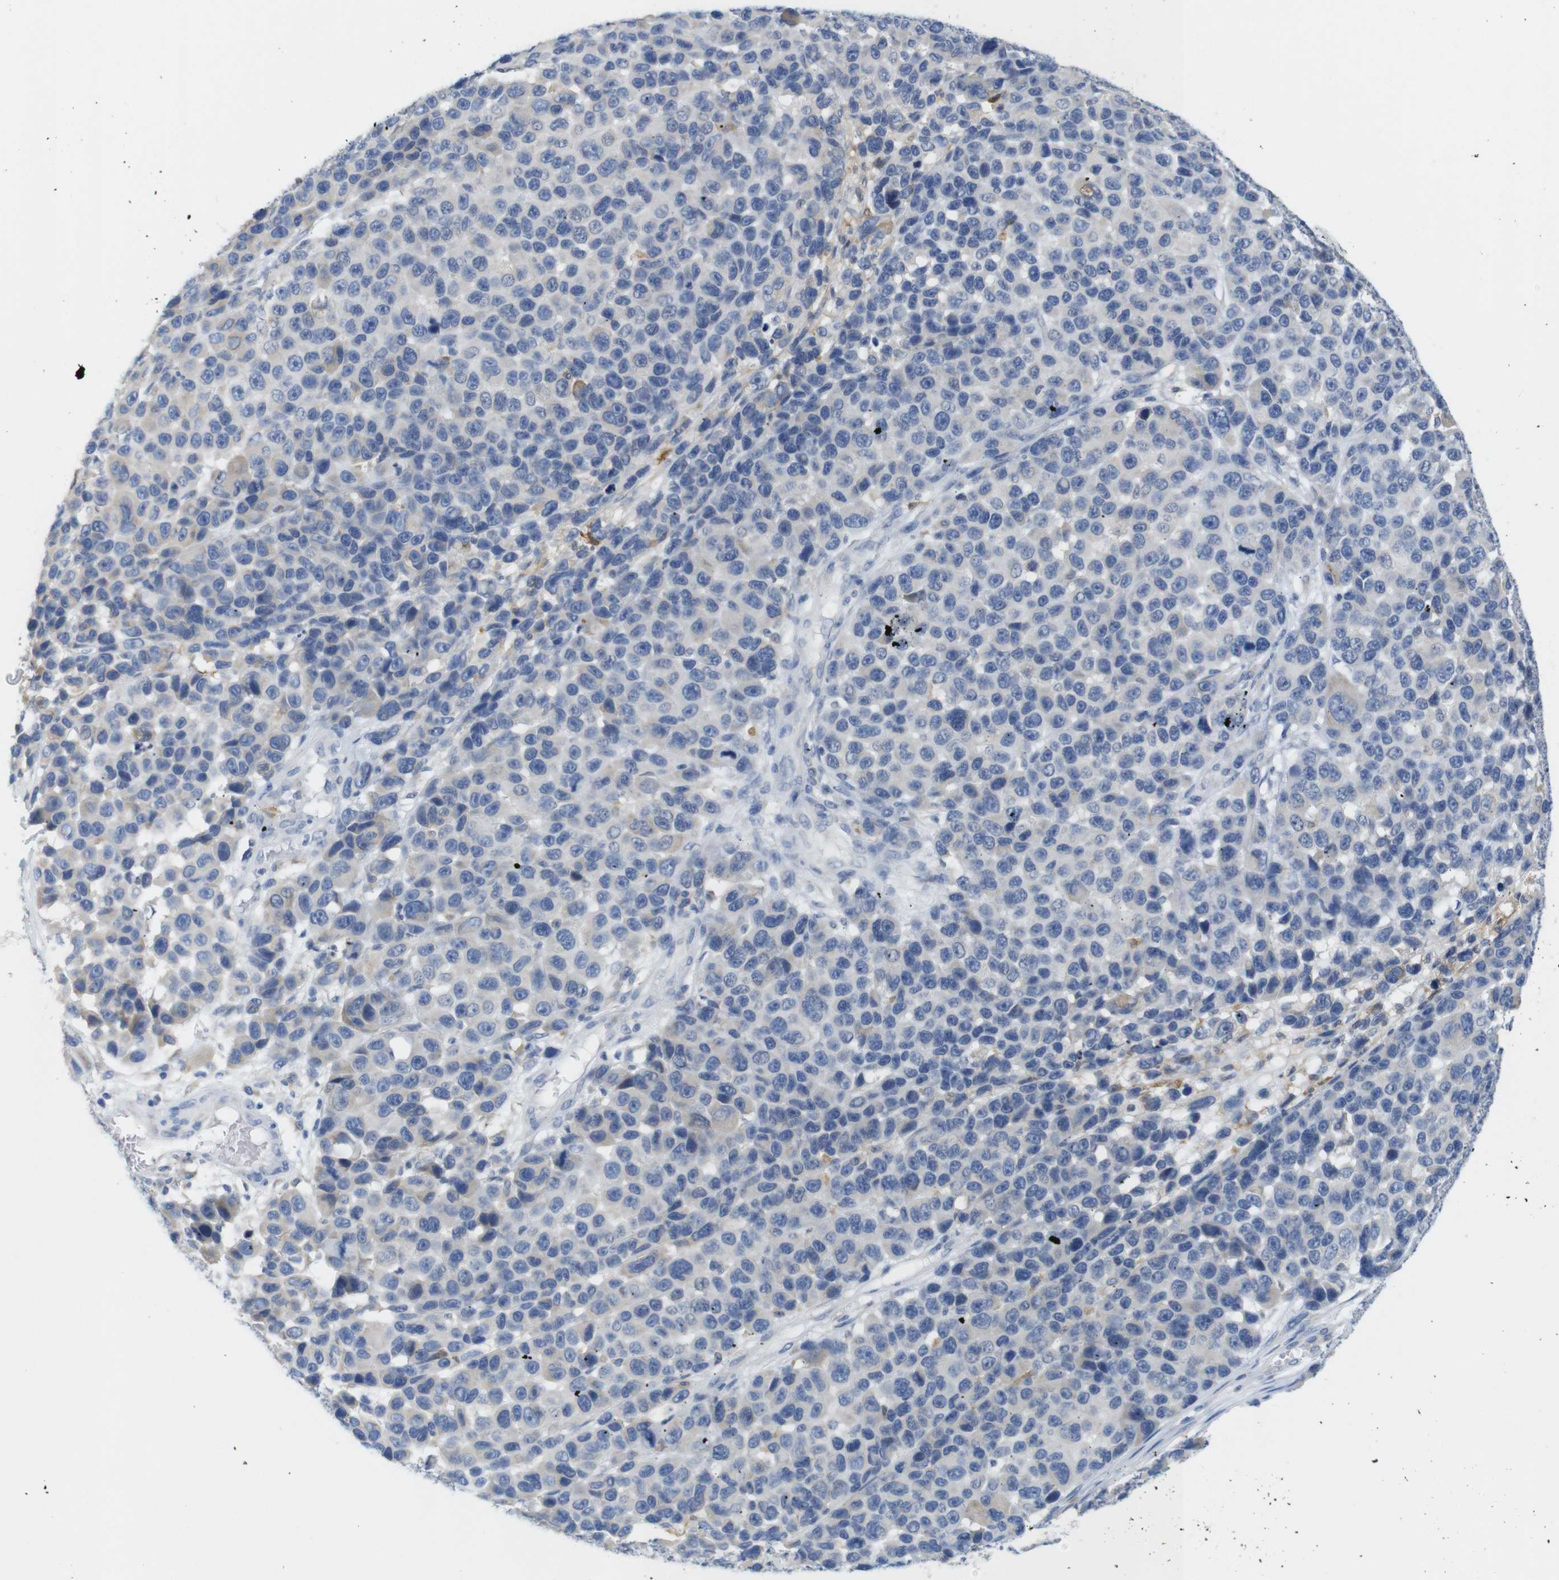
{"staining": {"intensity": "negative", "quantity": "none", "location": "none"}, "tissue": "melanoma", "cell_type": "Tumor cells", "image_type": "cancer", "snomed": [{"axis": "morphology", "description": "Malignant melanoma, NOS"}, {"axis": "topography", "description": "Skin"}], "caption": "Immunohistochemical staining of melanoma shows no significant positivity in tumor cells.", "gene": "NEBL", "patient": {"sex": "male", "age": 53}}